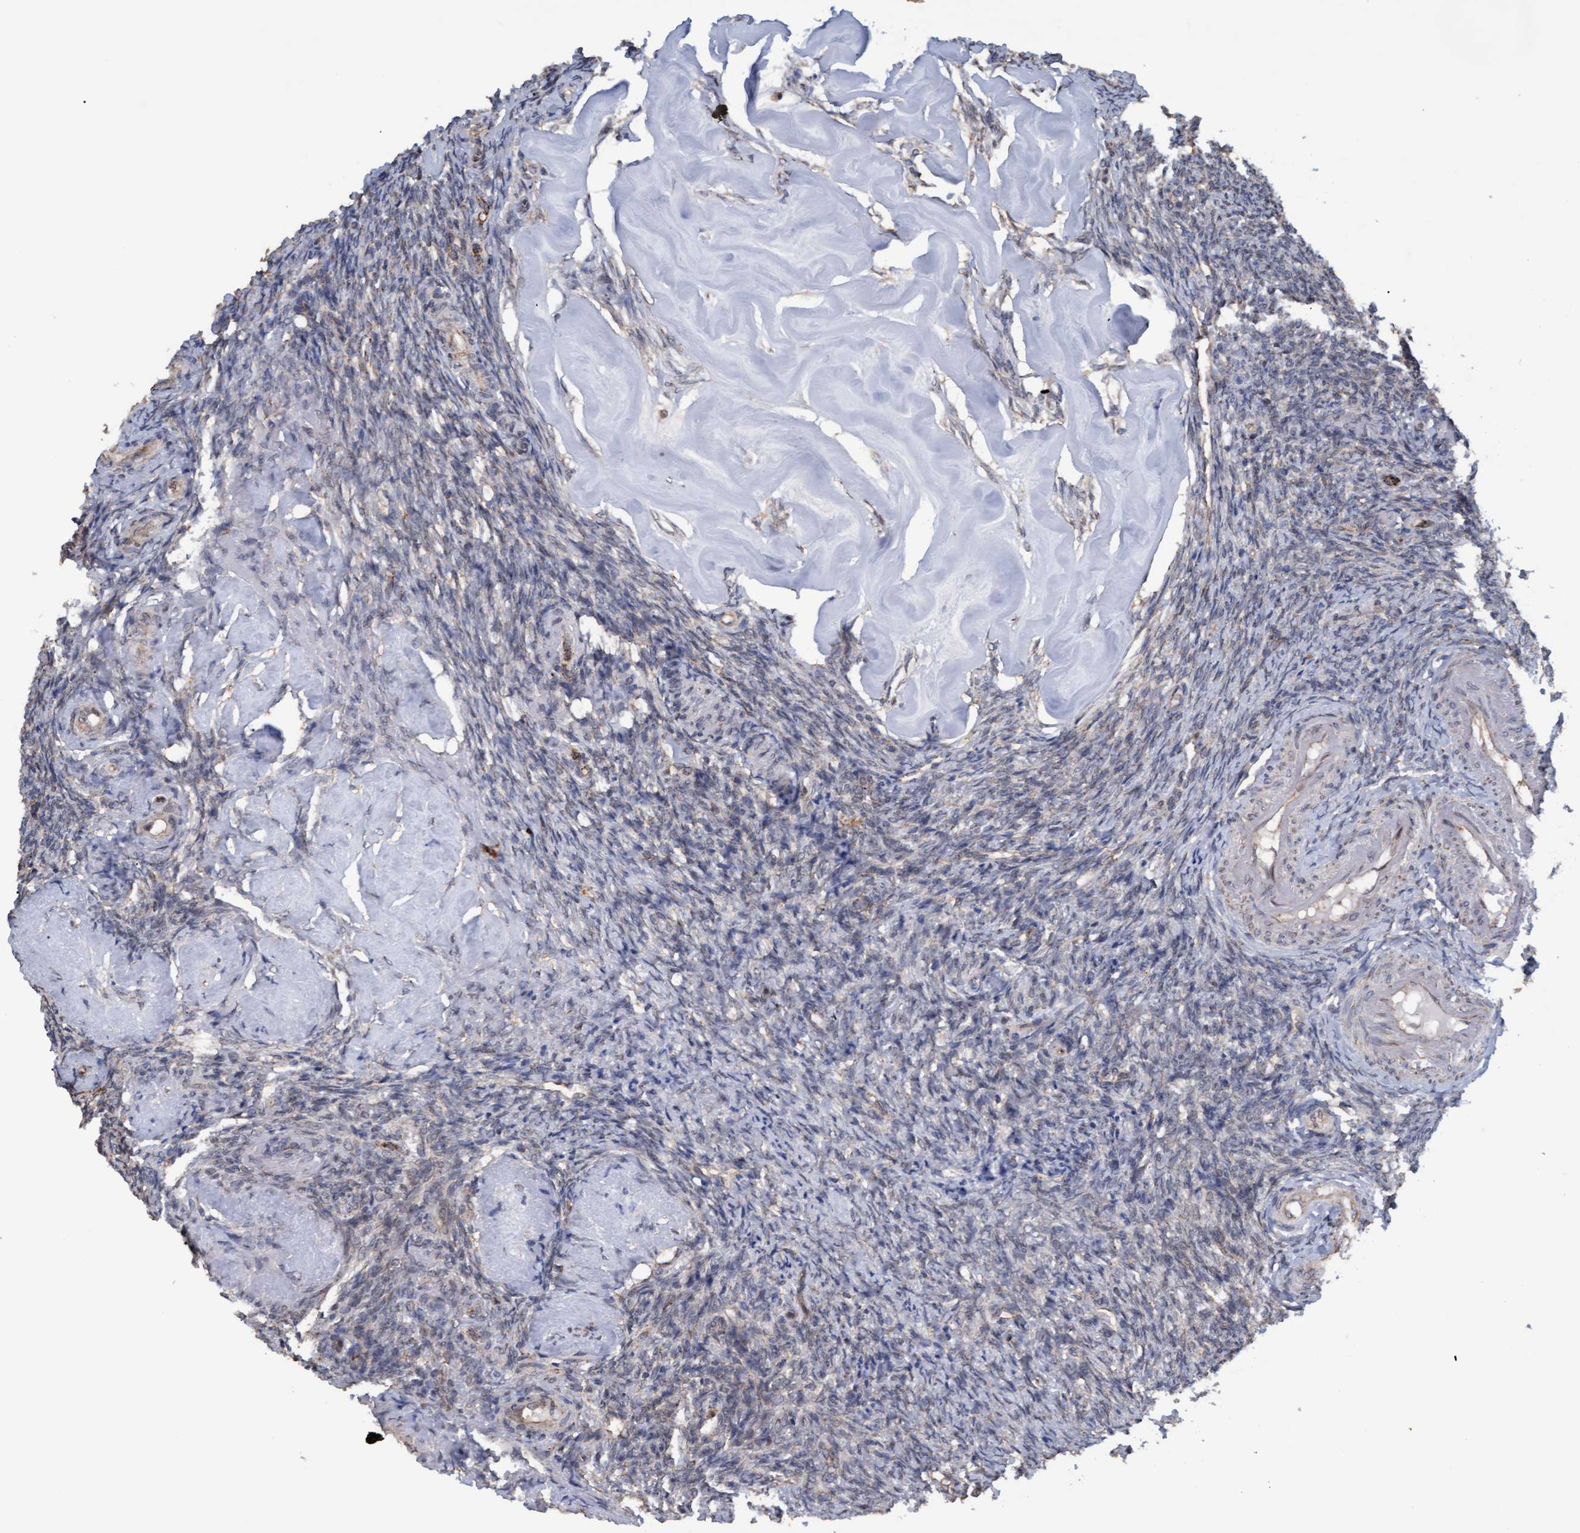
{"staining": {"intensity": "negative", "quantity": "none", "location": "none"}, "tissue": "ovary", "cell_type": "Ovarian stroma cells", "image_type": "normal", "snomed": [{"axis": "morphology", "description": "Normal tissue, NOS"}, {"axis": "topography", "description": "Ovary"}], "caption": "Ovarian stroma cells show no significant protein expression in benign ovary. (Stains: DAB (3,3'-diaminobenzidine) immunohistochemistry (IHC) with hematoxylin counter stain, Microscopy: brightfield microscopy at high magnification).", "gene": "MGLL", "patient": {"sex": "female", "age": 41}}